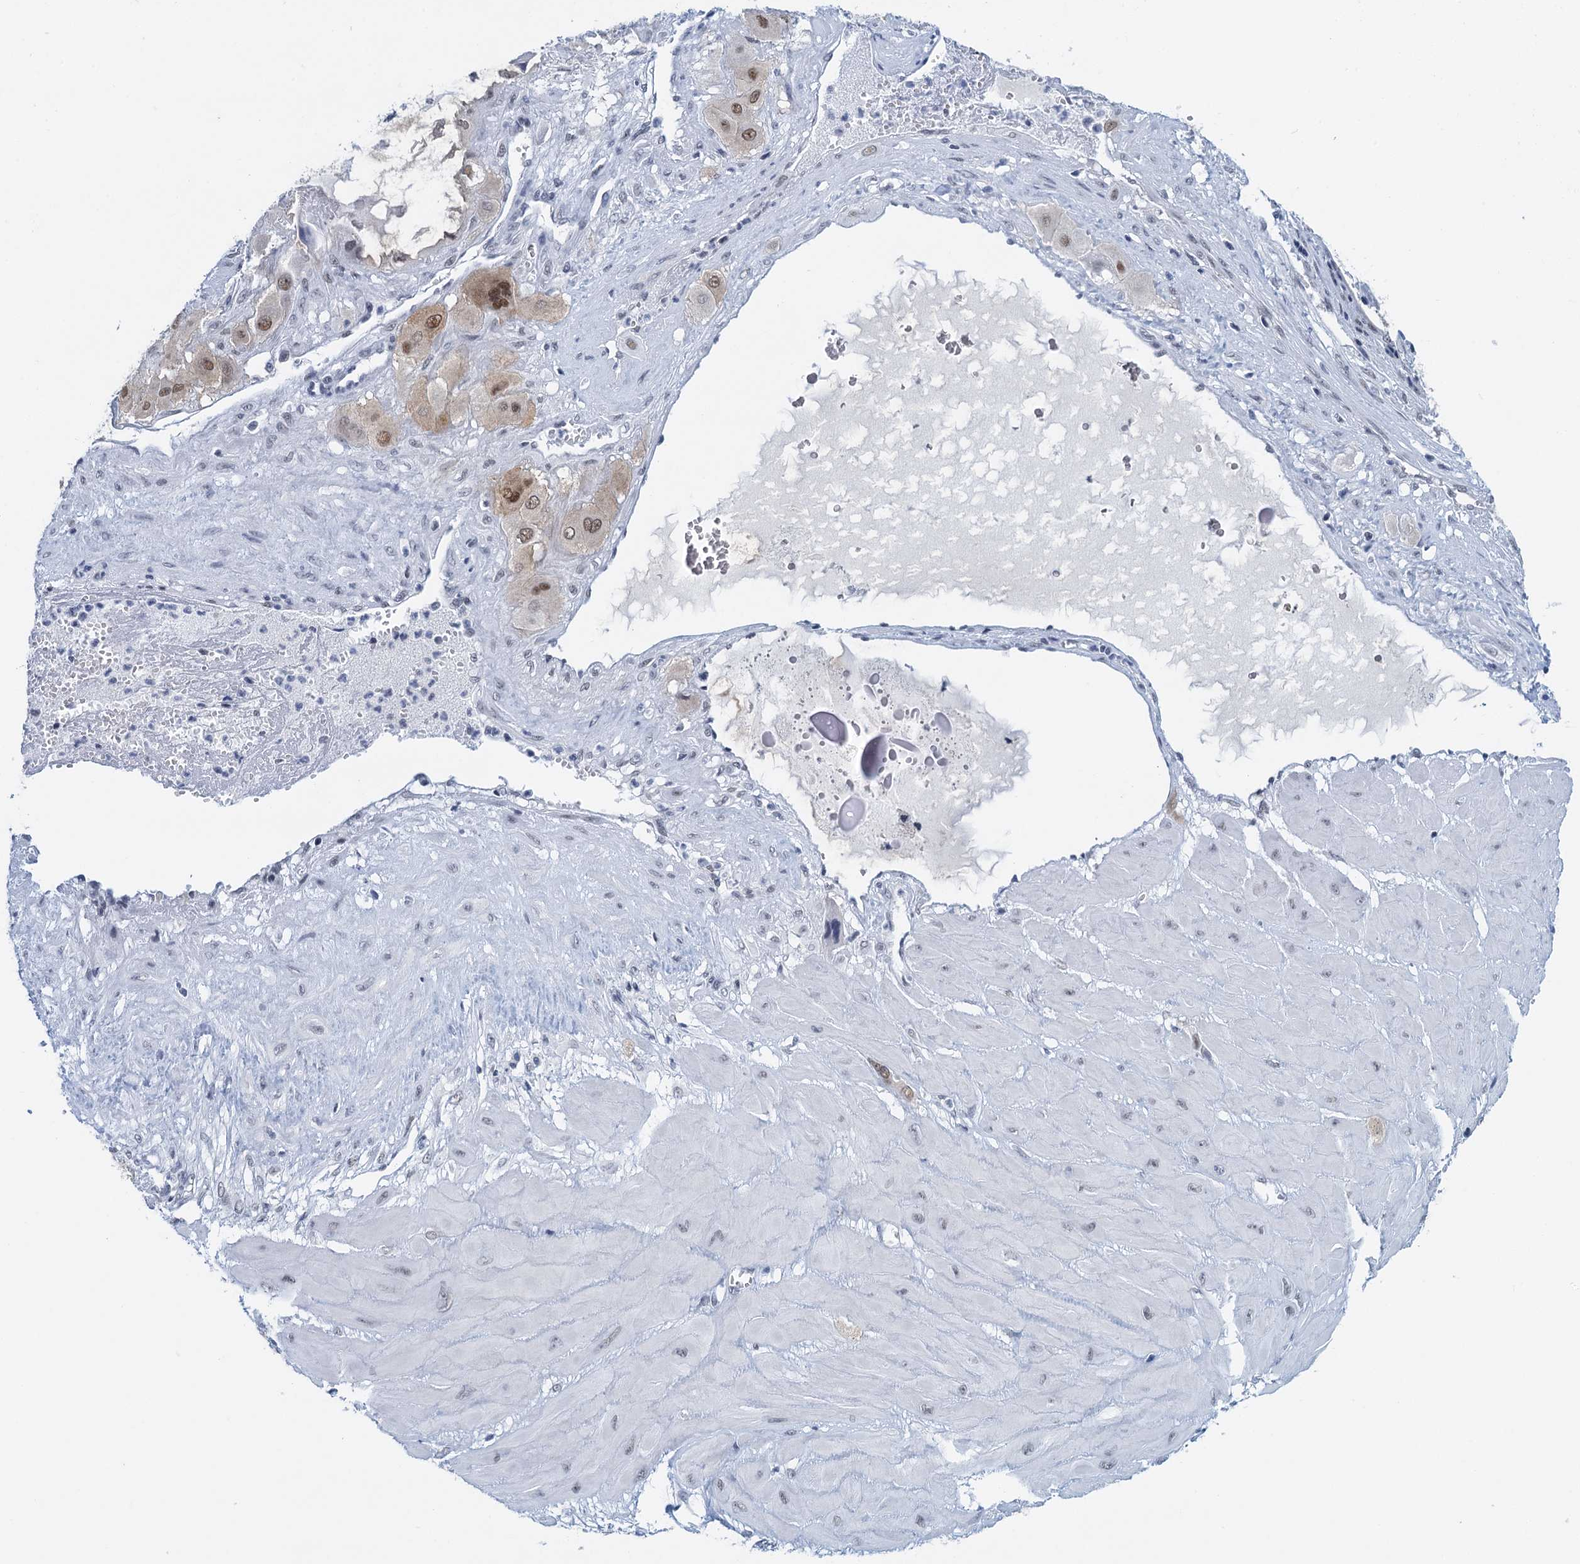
{"staining": {"intensity": "moderate", "quantity": ">75%", "location": "nuclear"}, "tissue": "cervical cancer", "cell_type": "Tumor cells", "image_type": "cancer", "snomed": [{"axis": "morphology", "description": "Squamous cell carcinoma, NOS"}, {"axis": "topography", "description": "Cervix"}], "caption": "A histopathology image of squamous cell carcinoma (cervical) stained for a protein exhibits moderate nuclear brown staining in tumor cells. The protein is shown in brown color, while the nuclei are stained blue.", "gene": "EPS8L1", "patient": {"sex": "female", "age": 34}}